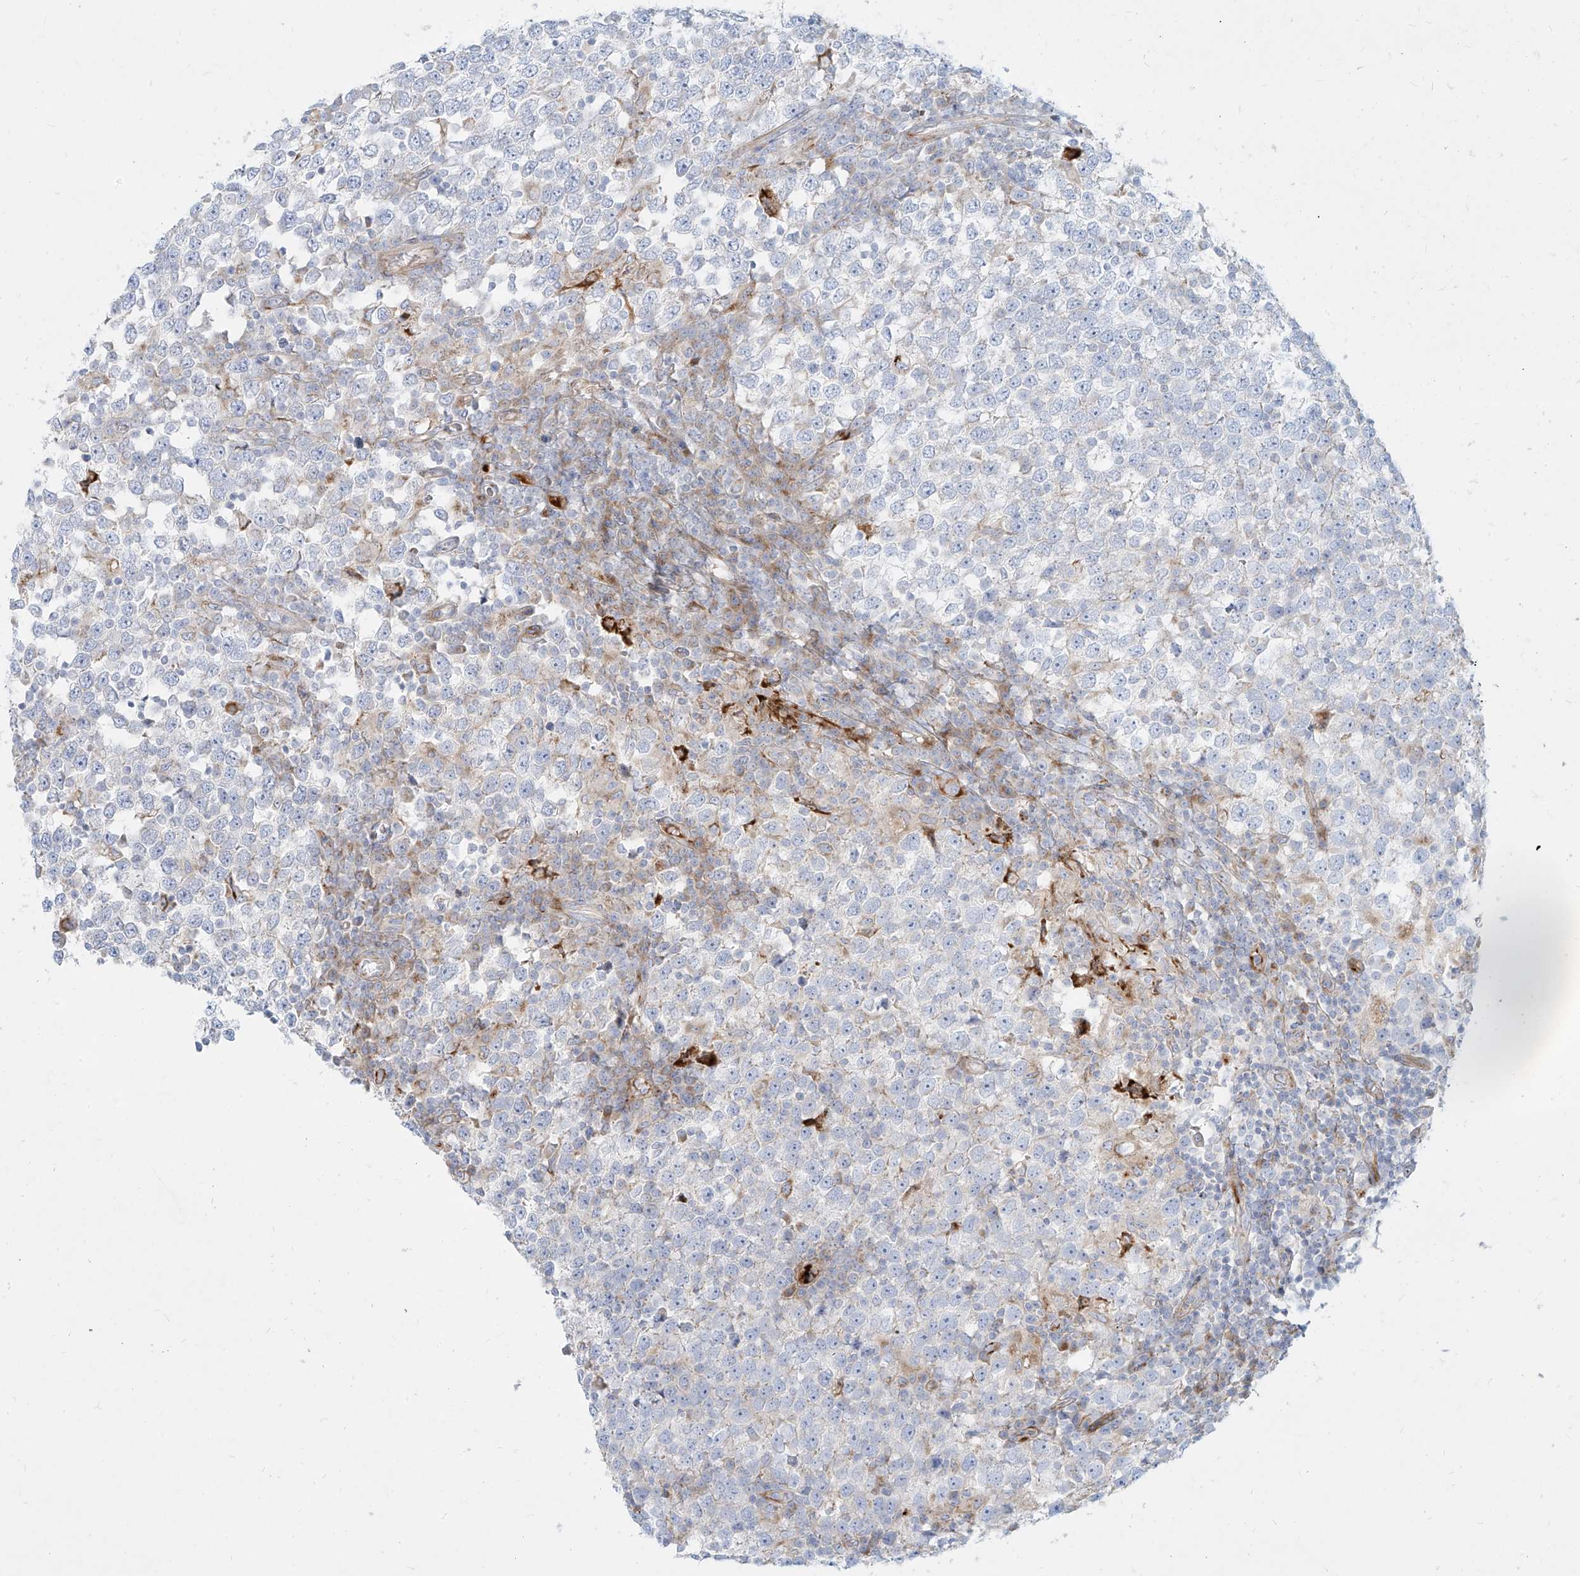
{"staining": {"intensity": "negative", "quantity": "none", "location": "none"}, "tissue": "testis cancer", "cell_type": "Tumor cells", "image_type": "cancer", "snomed": [{"axis": "morphology", "description": "Seminoma, NOS"}, {"axis": "topography", "description": "Testis"}], "caption": "The immunohistochemistry micrograph has no significant staining in tumor cells of testis seminoma tissue.", "gene": "MTX2", "patient": {"sex": "male", "age": 65}}